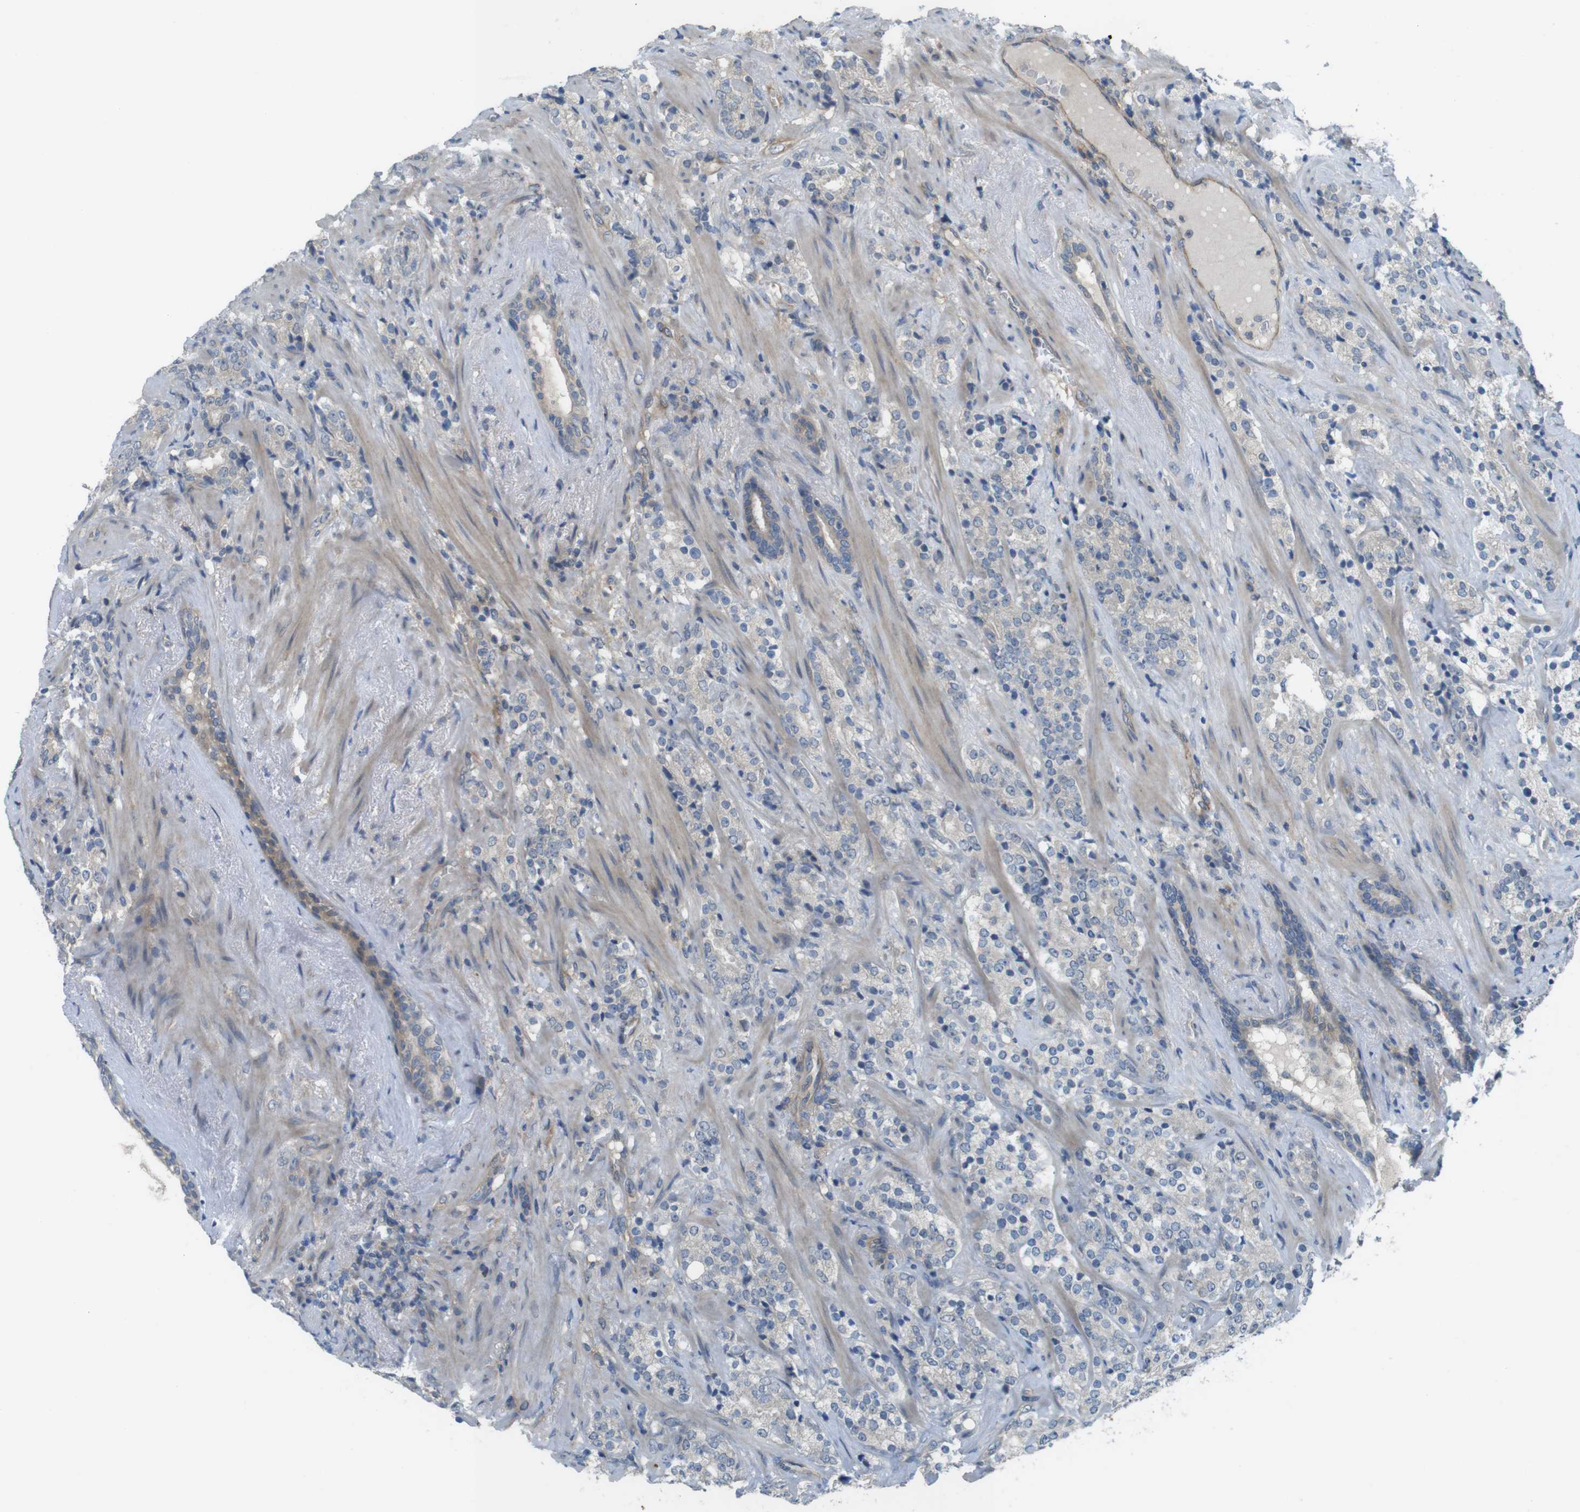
{"staining": {"intensity": "negative", "quantity": "none", "location": "none"}, "tissue": "prostate cancer", "cell_type": "Tumor cells", "image_type": "cancer", "snomed": [{"axis": "morphology", "description": "Adenocarcinoma, High grade"}, {"axis": "topography", "description": "Prostate"}], "caption": "High magnification brightfield microscopy of adenocarcinoma (high-grade) (prostate) stained with DAB (3,3'-diaminobenzidine) (brown) and counterstained with hematoxylin (blue): tumor cells show no significant staining. Brightfield microscopy of IHC stained with DAB (brown) and hematoxylin (blue), captured at high magnification.", "gene": "ABHD15", "patient": {"sex": "male", "age": 71}}